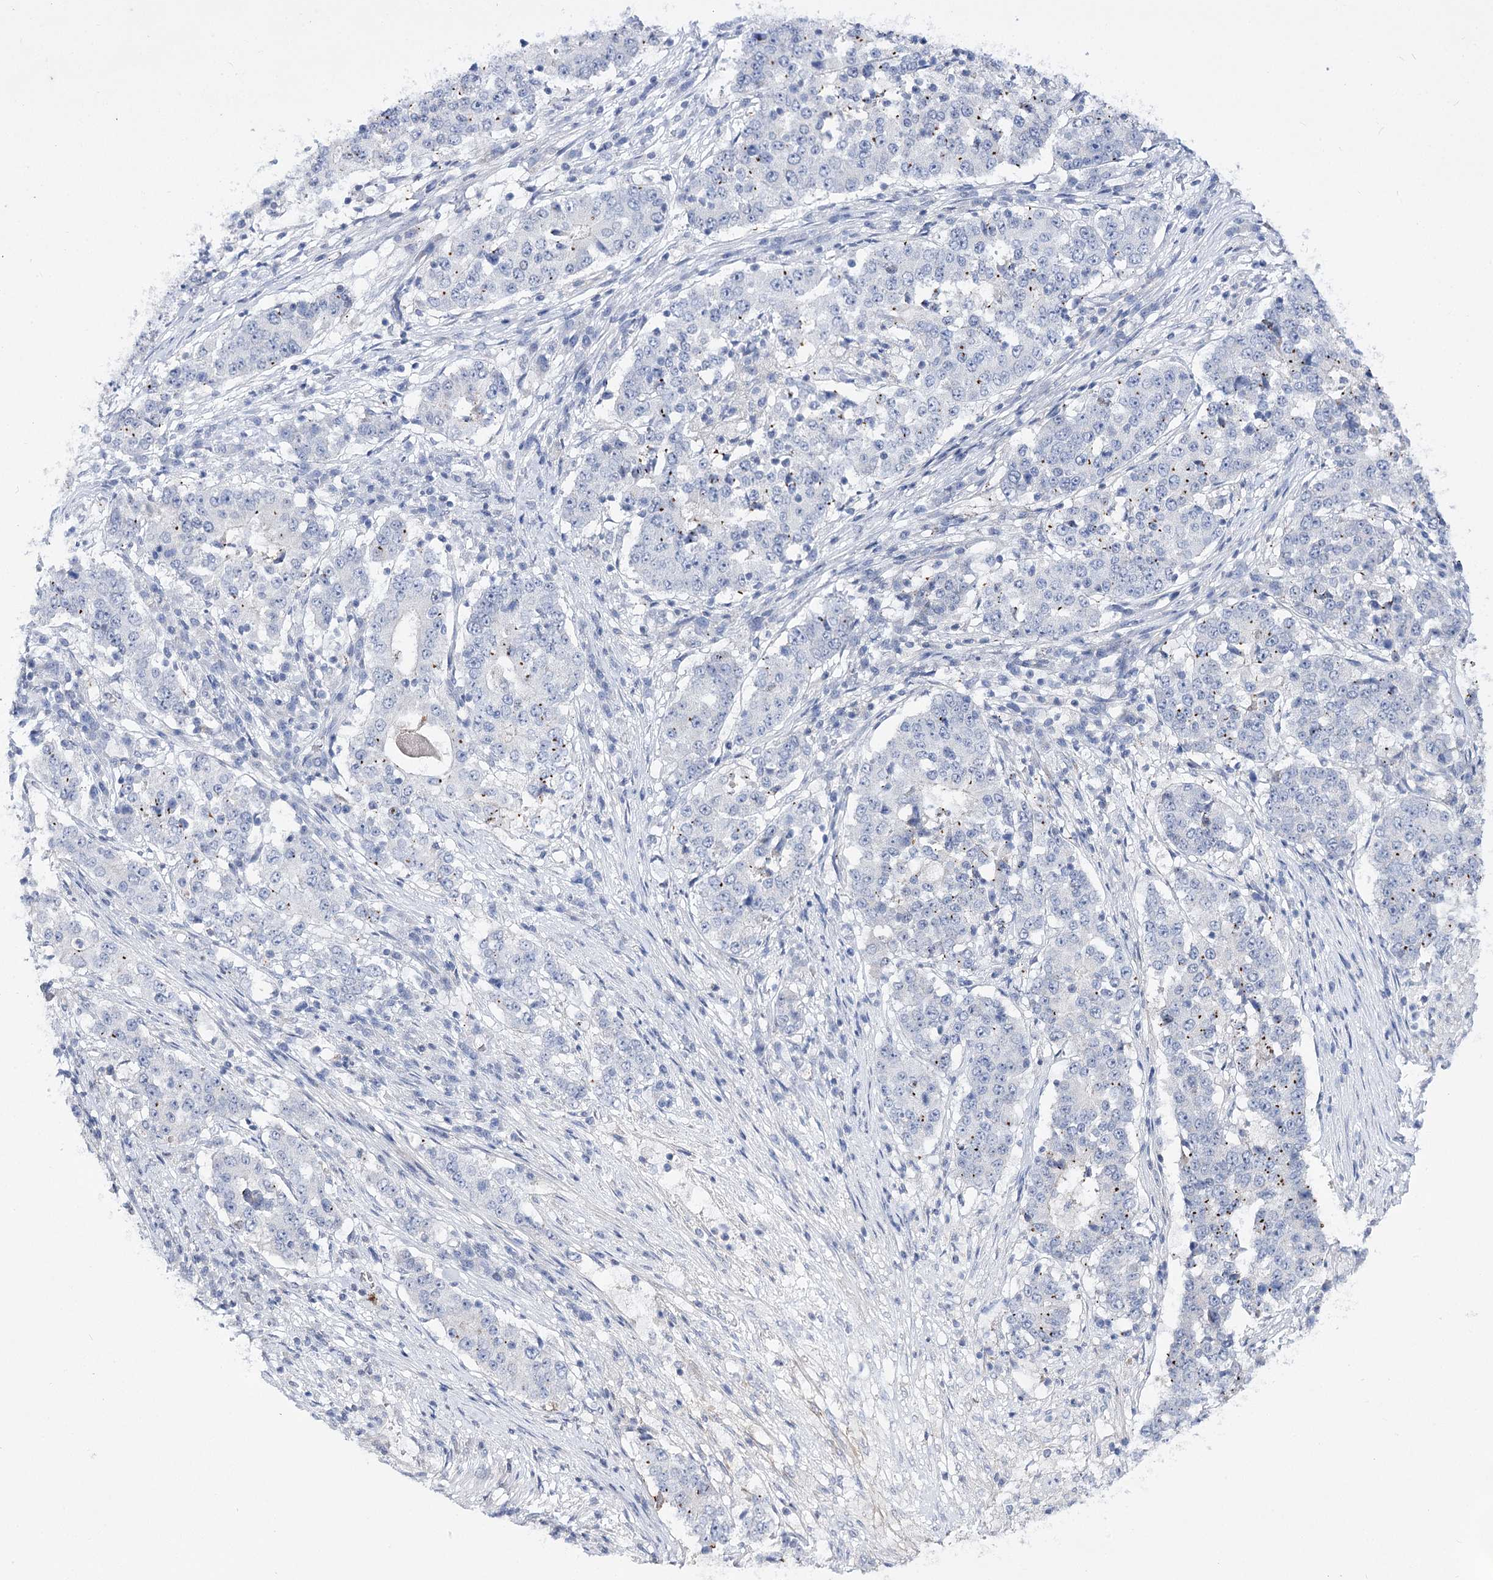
{"staining": {"intensity": "negative", "quantity": "none", "location": "none"}, "tissue": "stomach cancer", "cell_type": "Tumor cells", "image_type": "cancer", "snomed": [{"axis": "morphology", "description": "Adenocarcinoma, NOS"}, {"axis": "topography", "description": "Stomach"}], "caption": "IHC micrograph of human stomach cancer stained for a protein (brown), which displays no staining in tumor cells.", "gene": "ATP10B", "patient": {"sex": "male", "age": 59}}